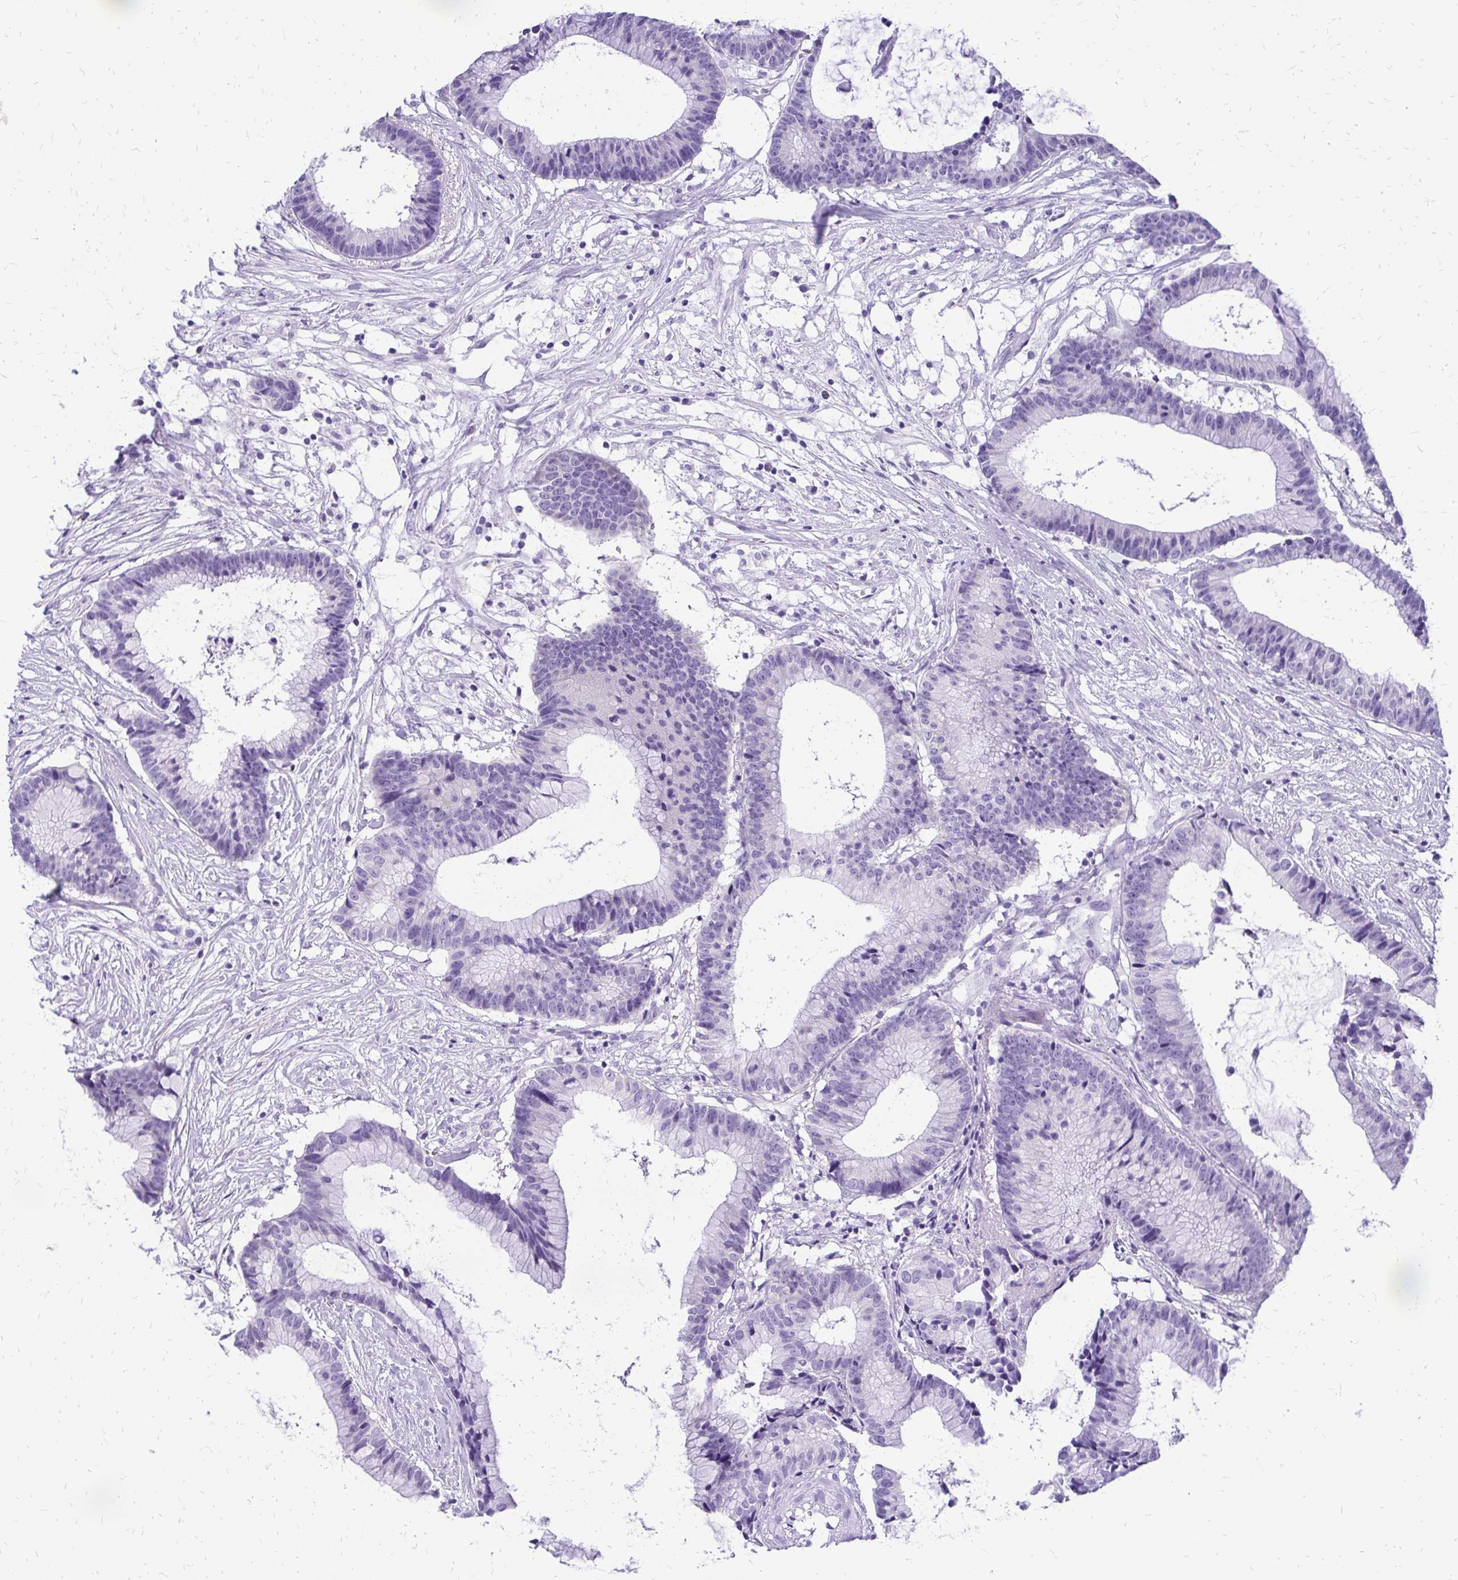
{"staining": {"intensity": "negative", "quantity": "none", "location": "none"}, "tissue": "colorectal cancer", "cell_type": "Tumor cells", "image_type": "cancer", "snomed": [{"axis": "morphology", "description": "Adenocarcinoma, NOS"}, {"axis": "topography", "description": "Colon"}], "caption": "Image shows no protein expression in tumor cells of colorectal cancer (adenocarcinoma) tissue.", "gene": "SLC32A1", "patient": {"sex": "female", "age": 78}}